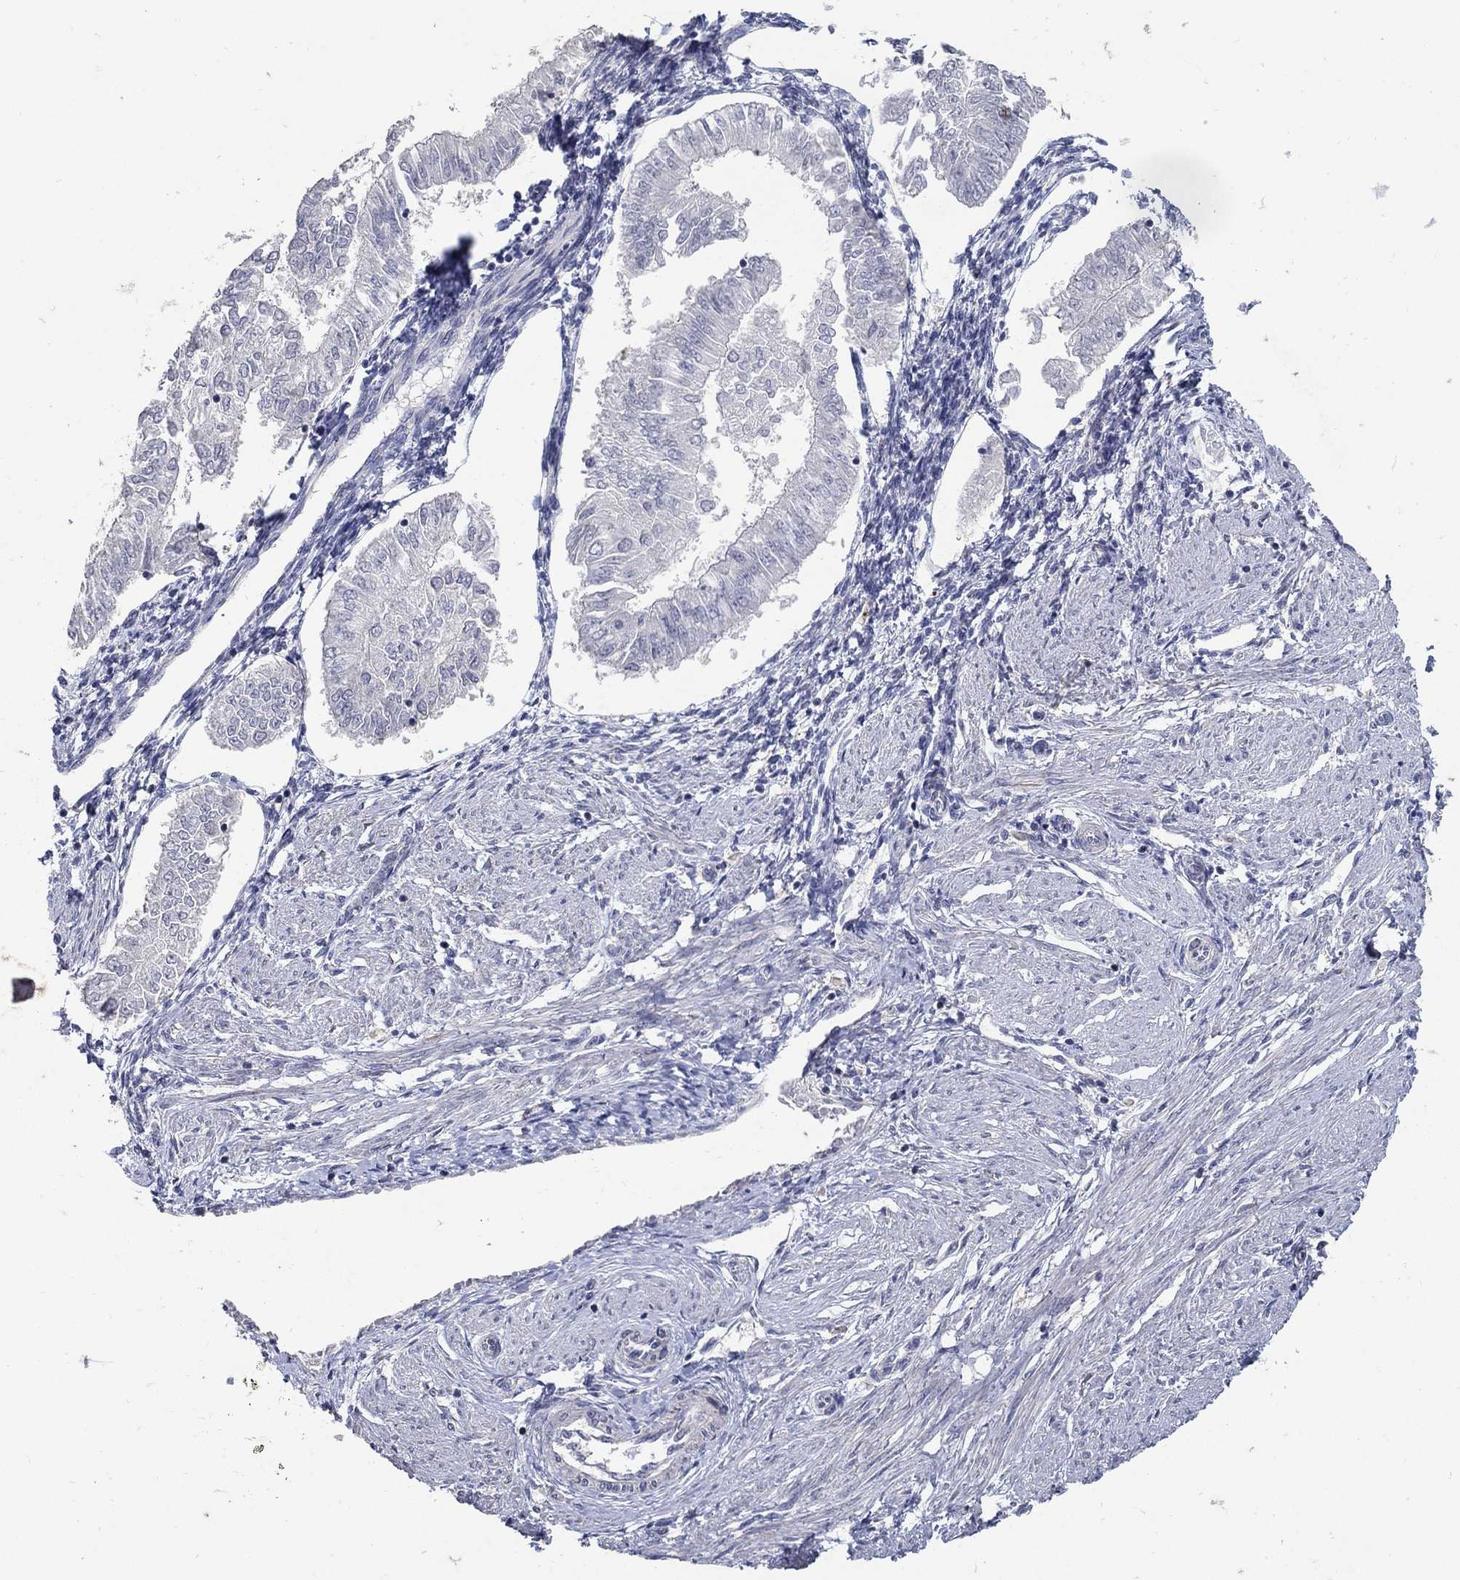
{"staining": {"intensity": "negative", "quantity": "none", "location": "none"}, "tissue": "endometrial cancer", "cell_type": "Tumor cells", "image_type": "cancer", "snomed": [{"axis": "morphology", "description": "Adenocarcinoma, NOS"}, {"axis": "topography", "description": "Endometrium"}], "caption": "Endometrial cancer was stained to show a protein in brown. There is no significant staining in tumor cells. The staining is performed using DAB brown chromogen with nuclei counter-stained in using hematoxylin.", "gene": "HMX2", "patient": {"sex": "female", "age": 53}}